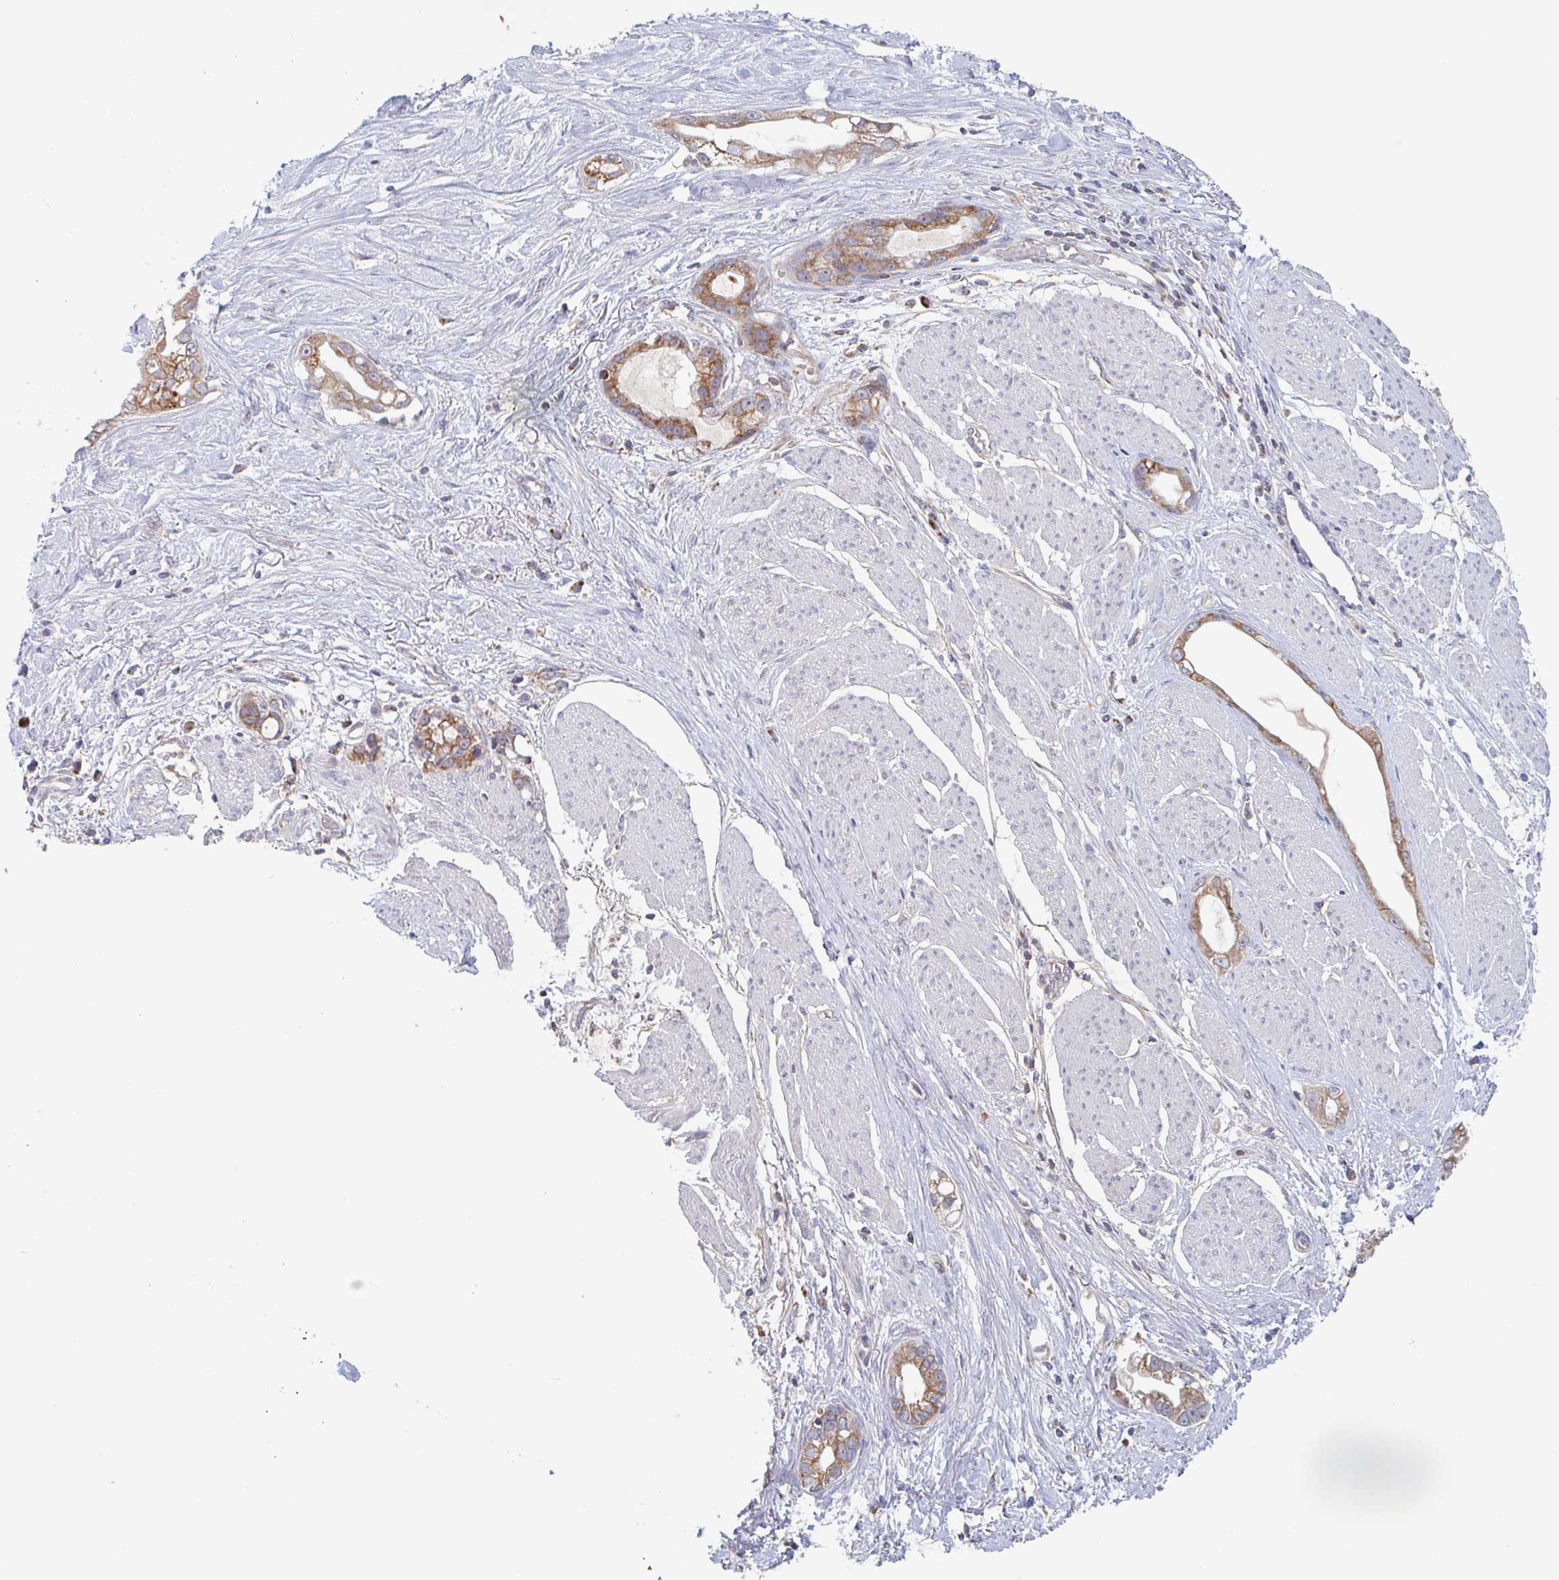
{"staining": {"intensity": "strong", "quantity": ">75%", "location": "cytoplasmic/membranous"}, "tissue": "stomach cancer", "cell_type": "Tumor cells", "image_type": "cancer", "snomed": [{"axis": "morphology", "description": "Adenocarcinoma, NOS"}, {"axis": "topography", "description": "Stomach"}], "caption": "The photomicrograph exhibits a brown stain indicating the presence of a protein in the cytoplasmic/membranous of tumor cells in adenocarcinoma (stomach). The staining was performed using DAB (3,3'-diaminobenzidine), with brown indicating positive protein expression. Nuclei are stained blue with hematoxylin.", "gene": "SURF1", "patient": {"sex": "male", "age": 55}}